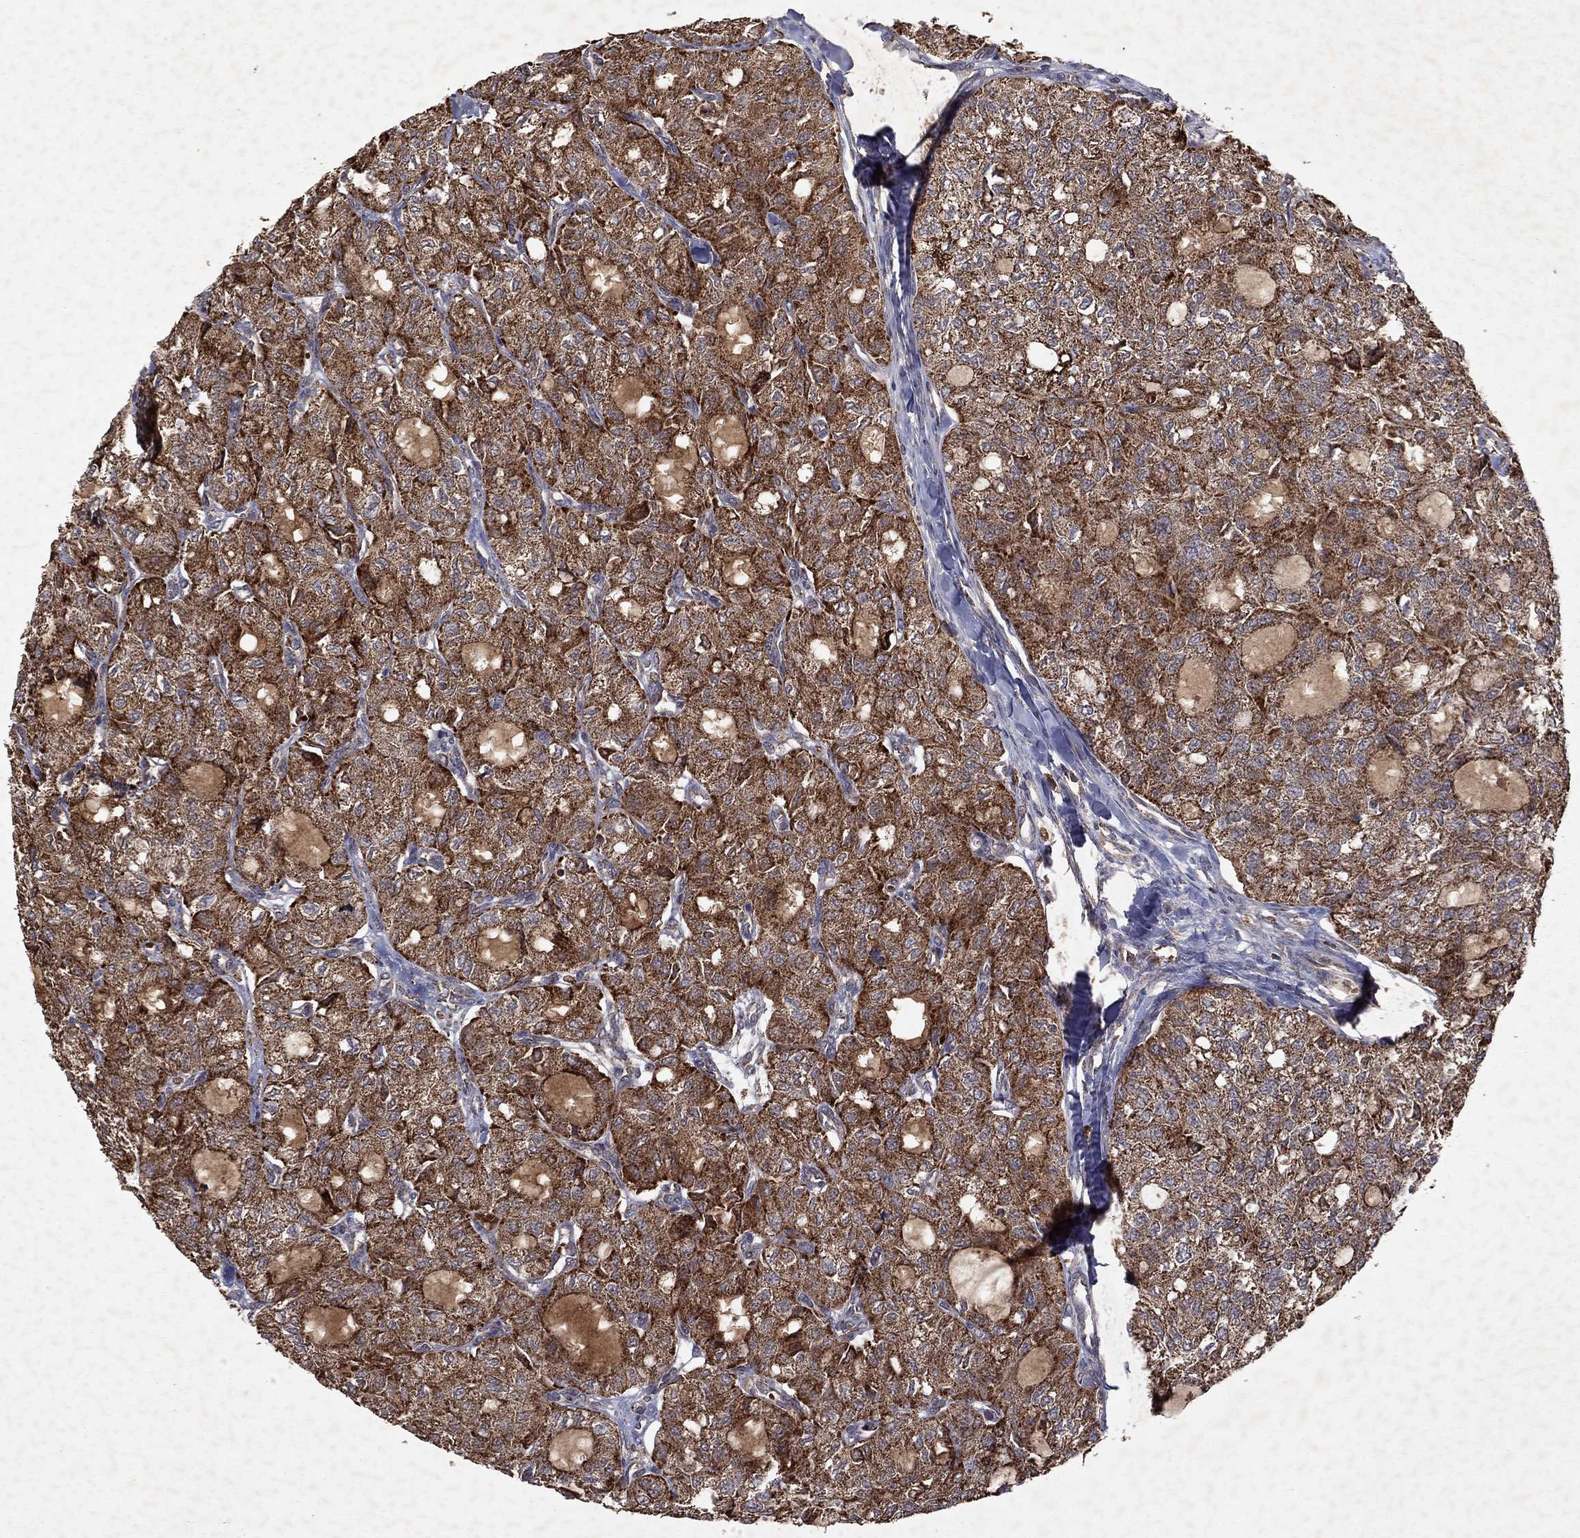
{"staining": {"intensity": "strong", "quantity": ">75%", "location": "cytoplasmic/membranous"}, "tissue": "thyroid cancer", "cell_type": "Tumor cells", "image_type": "cancer", "snomed": [{"axis": "morphology", "description": "Follicular adenoma carcinoma, NOS"}, {"axis": "topography", "description": "Thyroid gland"}], "caption": "An immunohistochemistry (IHC) histopathology image of tumor tissue is shown. Protein staining in brown highlights strong cytoplasmic/membranous positivity in thyroid cancer (follicular adenoma carcinoma) within tumor cells.", "gene": "PYROXD2", "patient": {"sex": "male", "age": 75}}